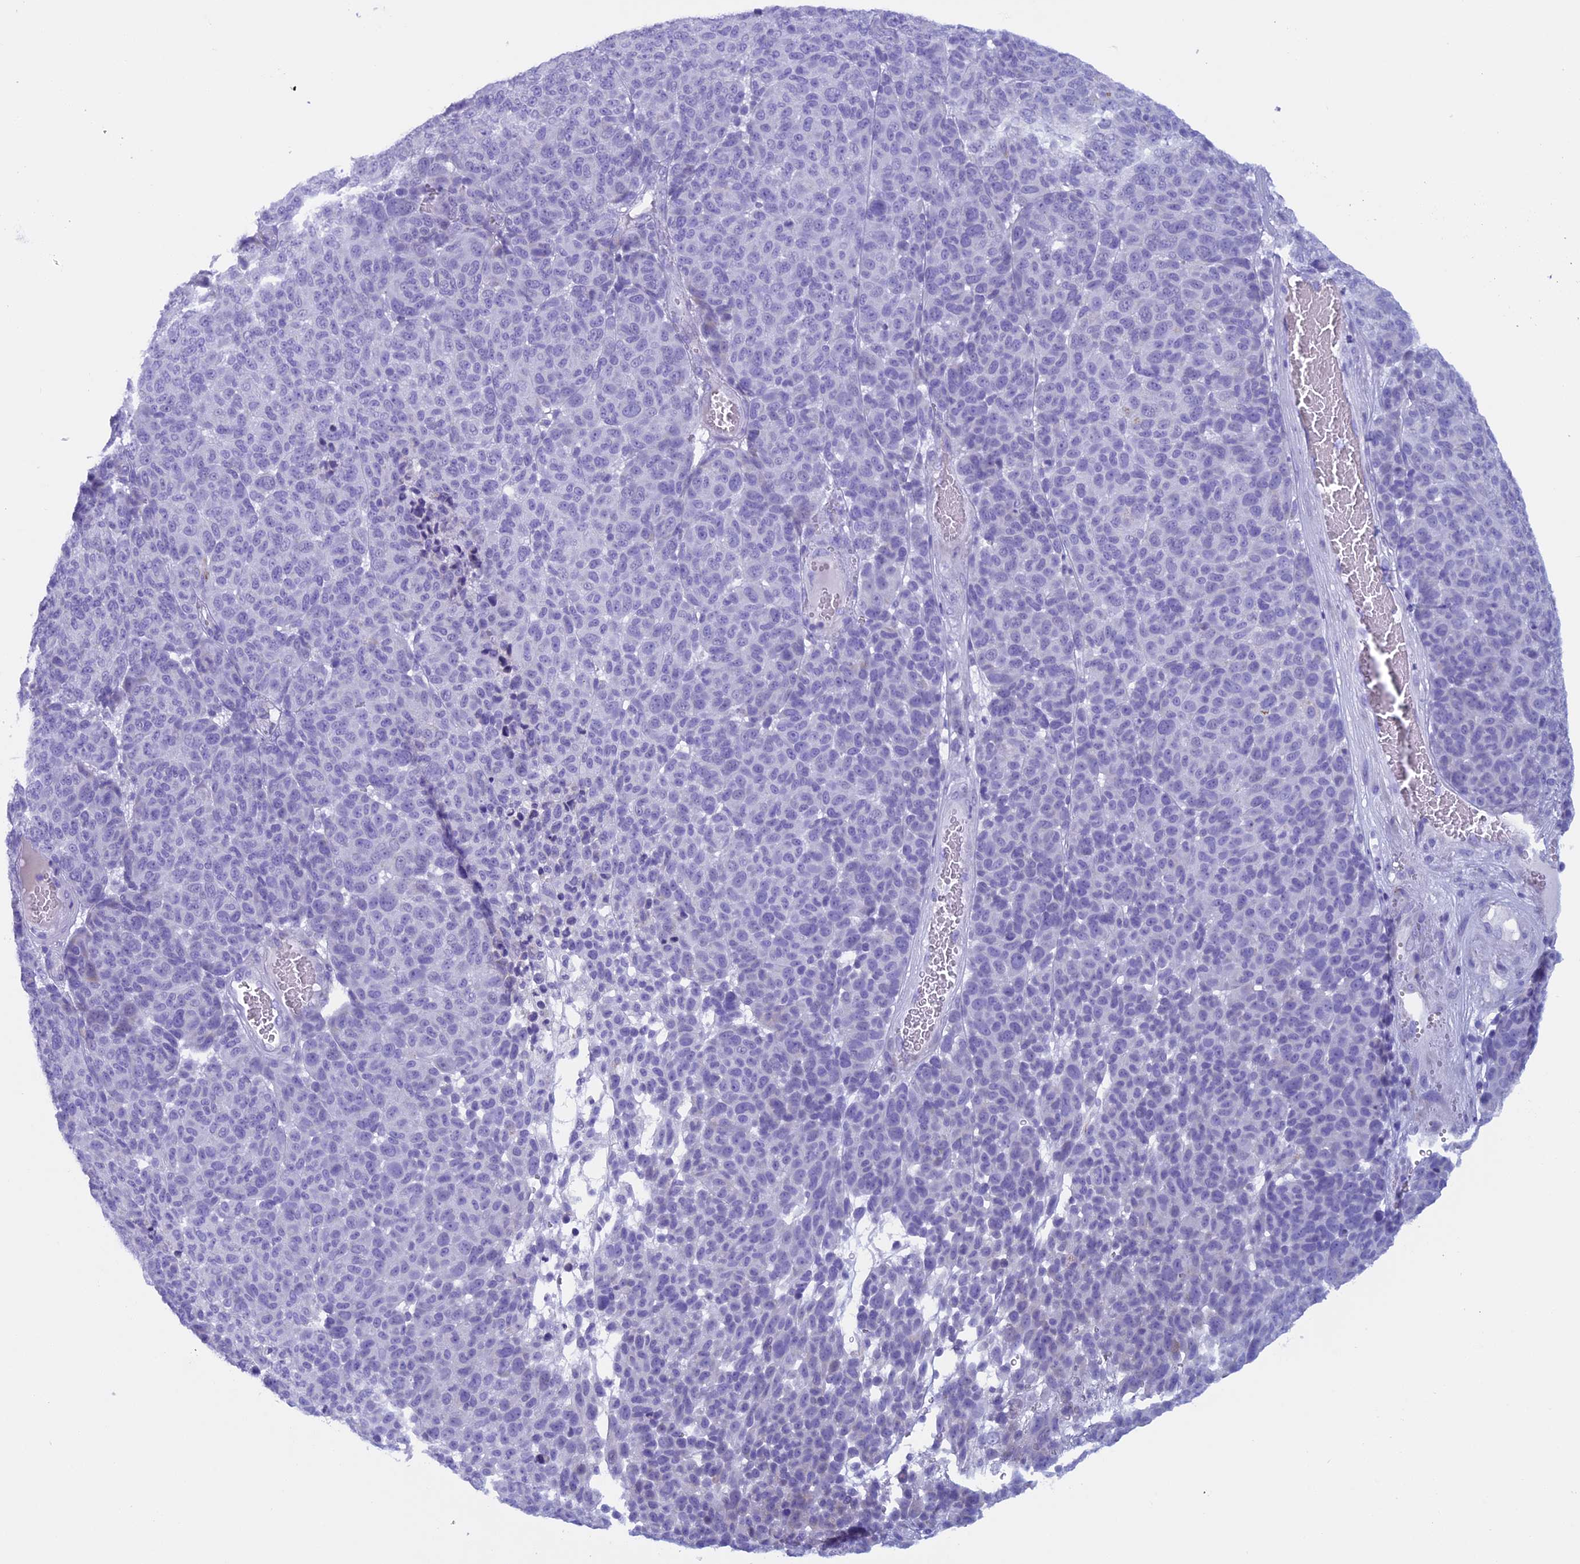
{"staining": {"intensity": "negative", "quantity": "none", "location": "none"}, "tissue": "melanoma", "cell_type": "Tumor cells", "image_type": "cancer", "snomed": [{"axis": "morphology", "description": "Malignant melanoma, NOS"}, {"axis": "topography", "description": "Skin"}], "caption": "Immunohistochemistry (IHC) of human melanoma demonstrates no staining in tumor cells.", "gene": "ZNF563", "patient": {"sex": "male", "age": 49}}